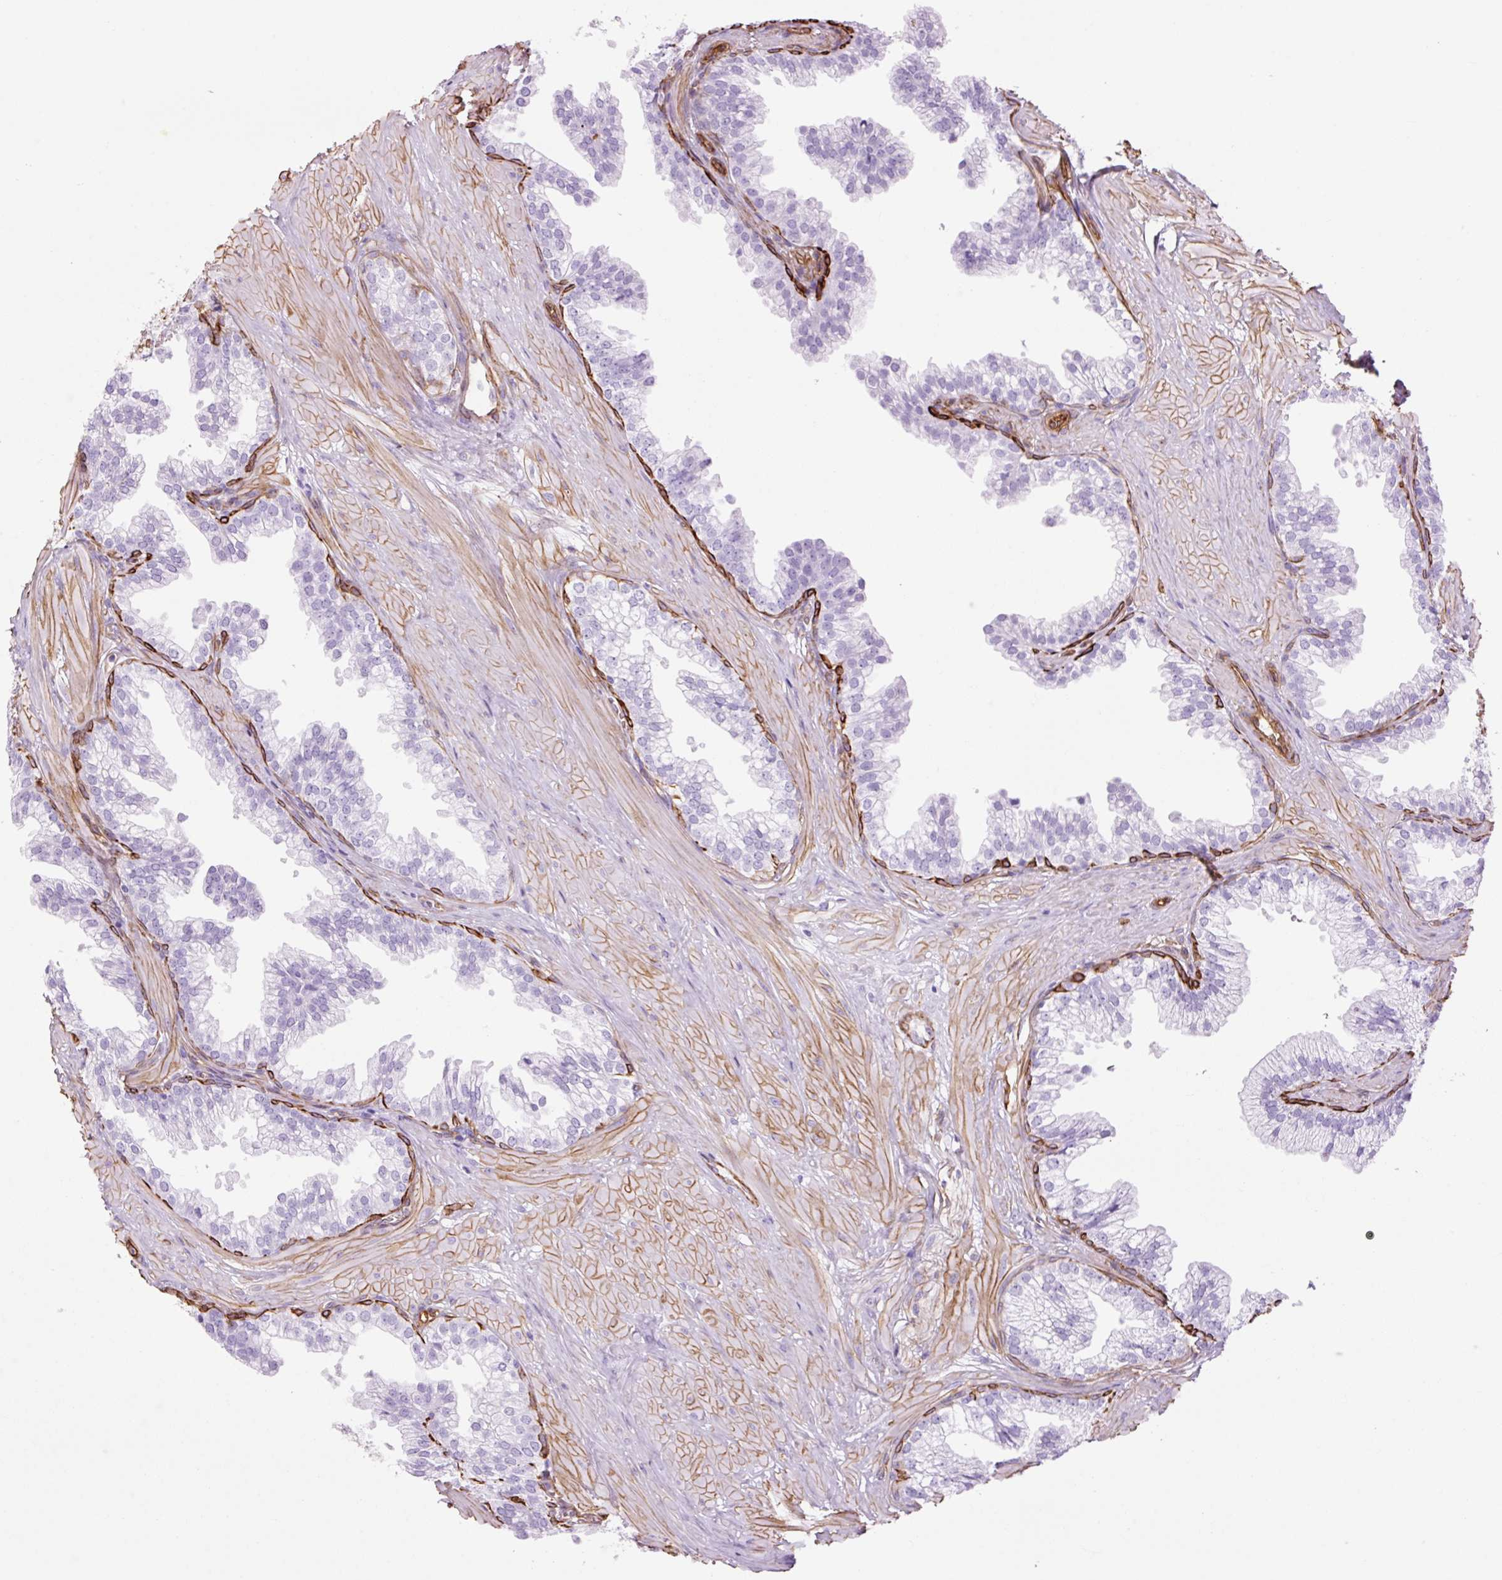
{"staining": {"intensity": "strong", "quantity": "<25%", "location": "cytoplasmic/membranous"}, "tissue": "prostate", "cell_type": "Glandular cells", "image_type": "normal", "snomed": [{"axis": "morphology", "description": "Normal tissue, NOS"}, {"axis": "topography", "description": "Prostate"}, {"axis": "topography", "description": "Peripheral nerve tissue"}], "caption": "The image exhibits immunohistochemical staining of normal prostate. There is strong cytoplasmic/membranous positivity is identified in about <25% of glandular cells. The staining was performed using DAB, with brown indicating positive protein expression. Nuclei are stained blue with hematoxylin.", "gene": "CAV1", "patient": {"sex": "male", "age": 55}}